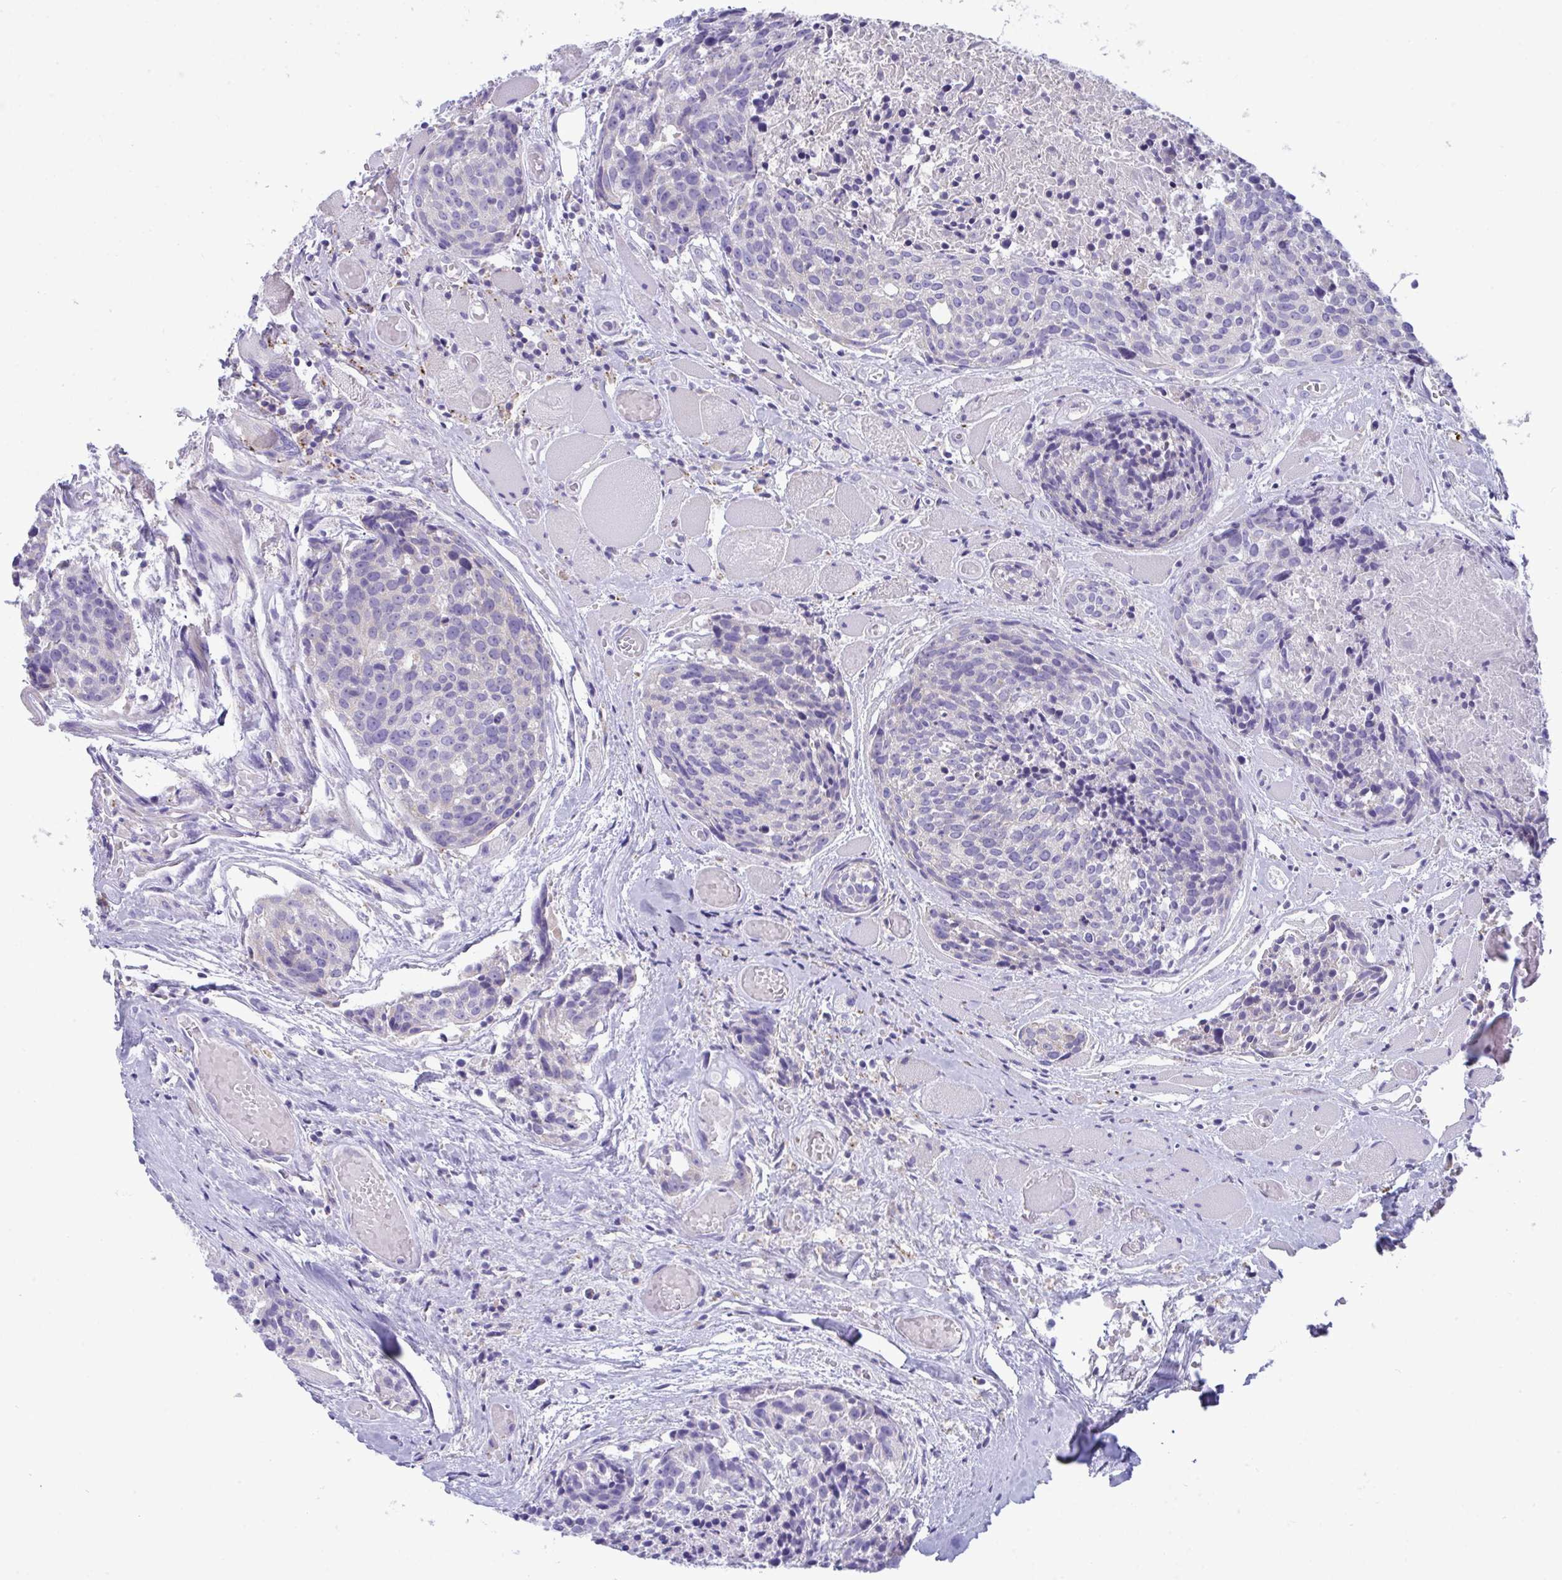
{"staining": {"intensity": "negative", "quantity": "none", "location": "none"}, "tissue": "head and neck cancer", "cell_type": "Tumor cells", "image_type": "cancer", "snomed": [{"axis": "morphology", "description": "Squamous cell carcinoma, NOS"}, {"axis": "topography", "description": "Oral tissue"}, {"axis": "topography", "description": "Head-Neck"}], "caption": "IHC histopathology image of head and neck cancer stained for a protein (brown), which exhibits no expression in tumor cells. (Immunohistochemistry, brightfield microscopy, high magnification).", "gene": "PLA2G12B", "patient": {"sex": "male", "age": 64}}